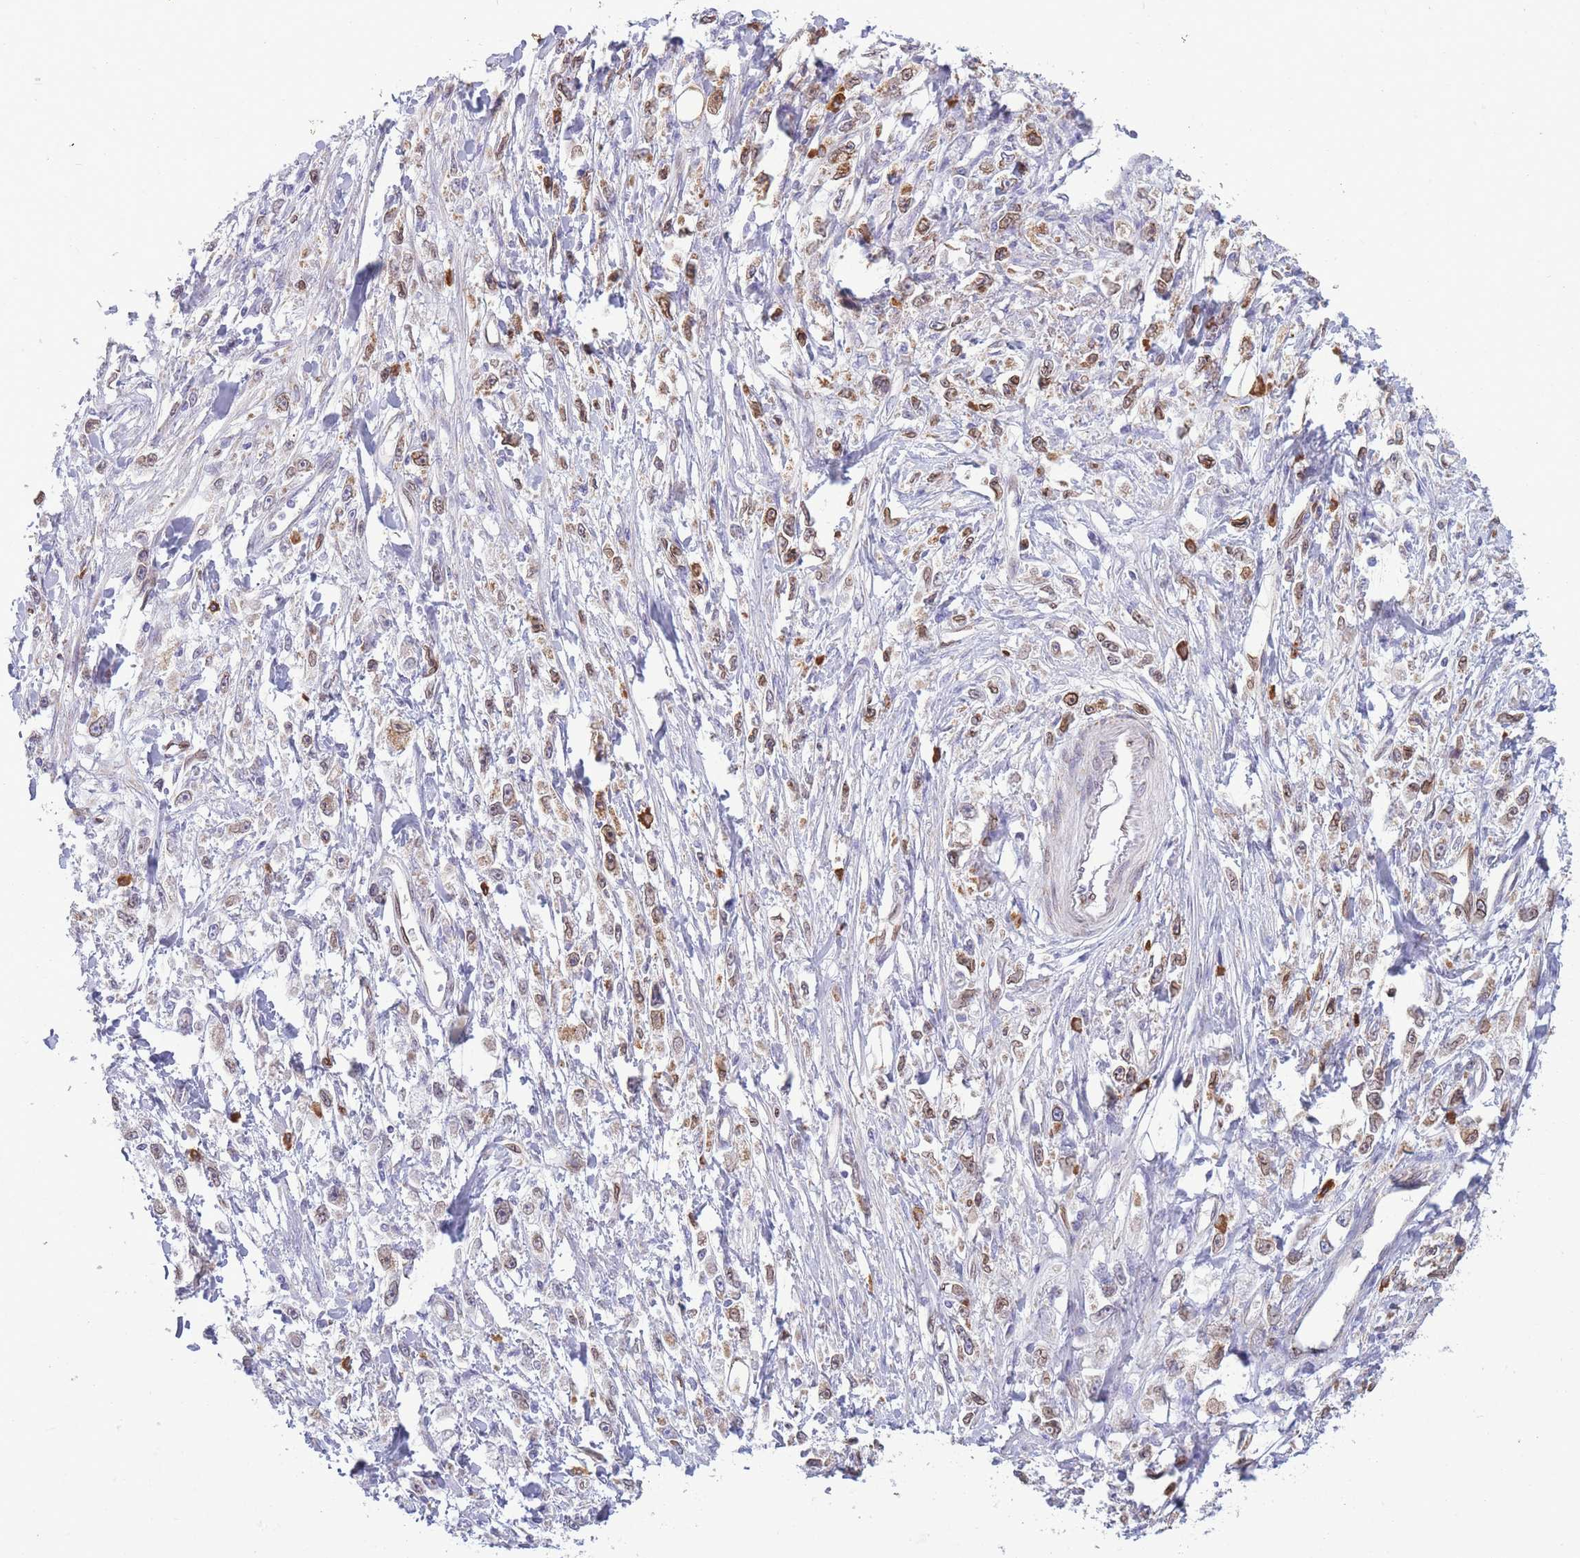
{"staining": {"intensity": "moderate", "quantity": "25%-75%", "location": "nuclear"}, "tissue": "stomach cancer", "cell_type": "Tumor cells", "image_type": "cancer", "snomed": [{"axis": "morphology", "description": "Adenocarcinoma, NOS"}, {"axis": "topography", "description": "Stomach"}], "caption": "Stomach cancer was stained to show a protein in brown. There is medium levels of moderate nuclear positivity in about 25%-75% of tumor cells.", "gene": "PDHA1", "patient": {"sex": "female", "age": 59}}